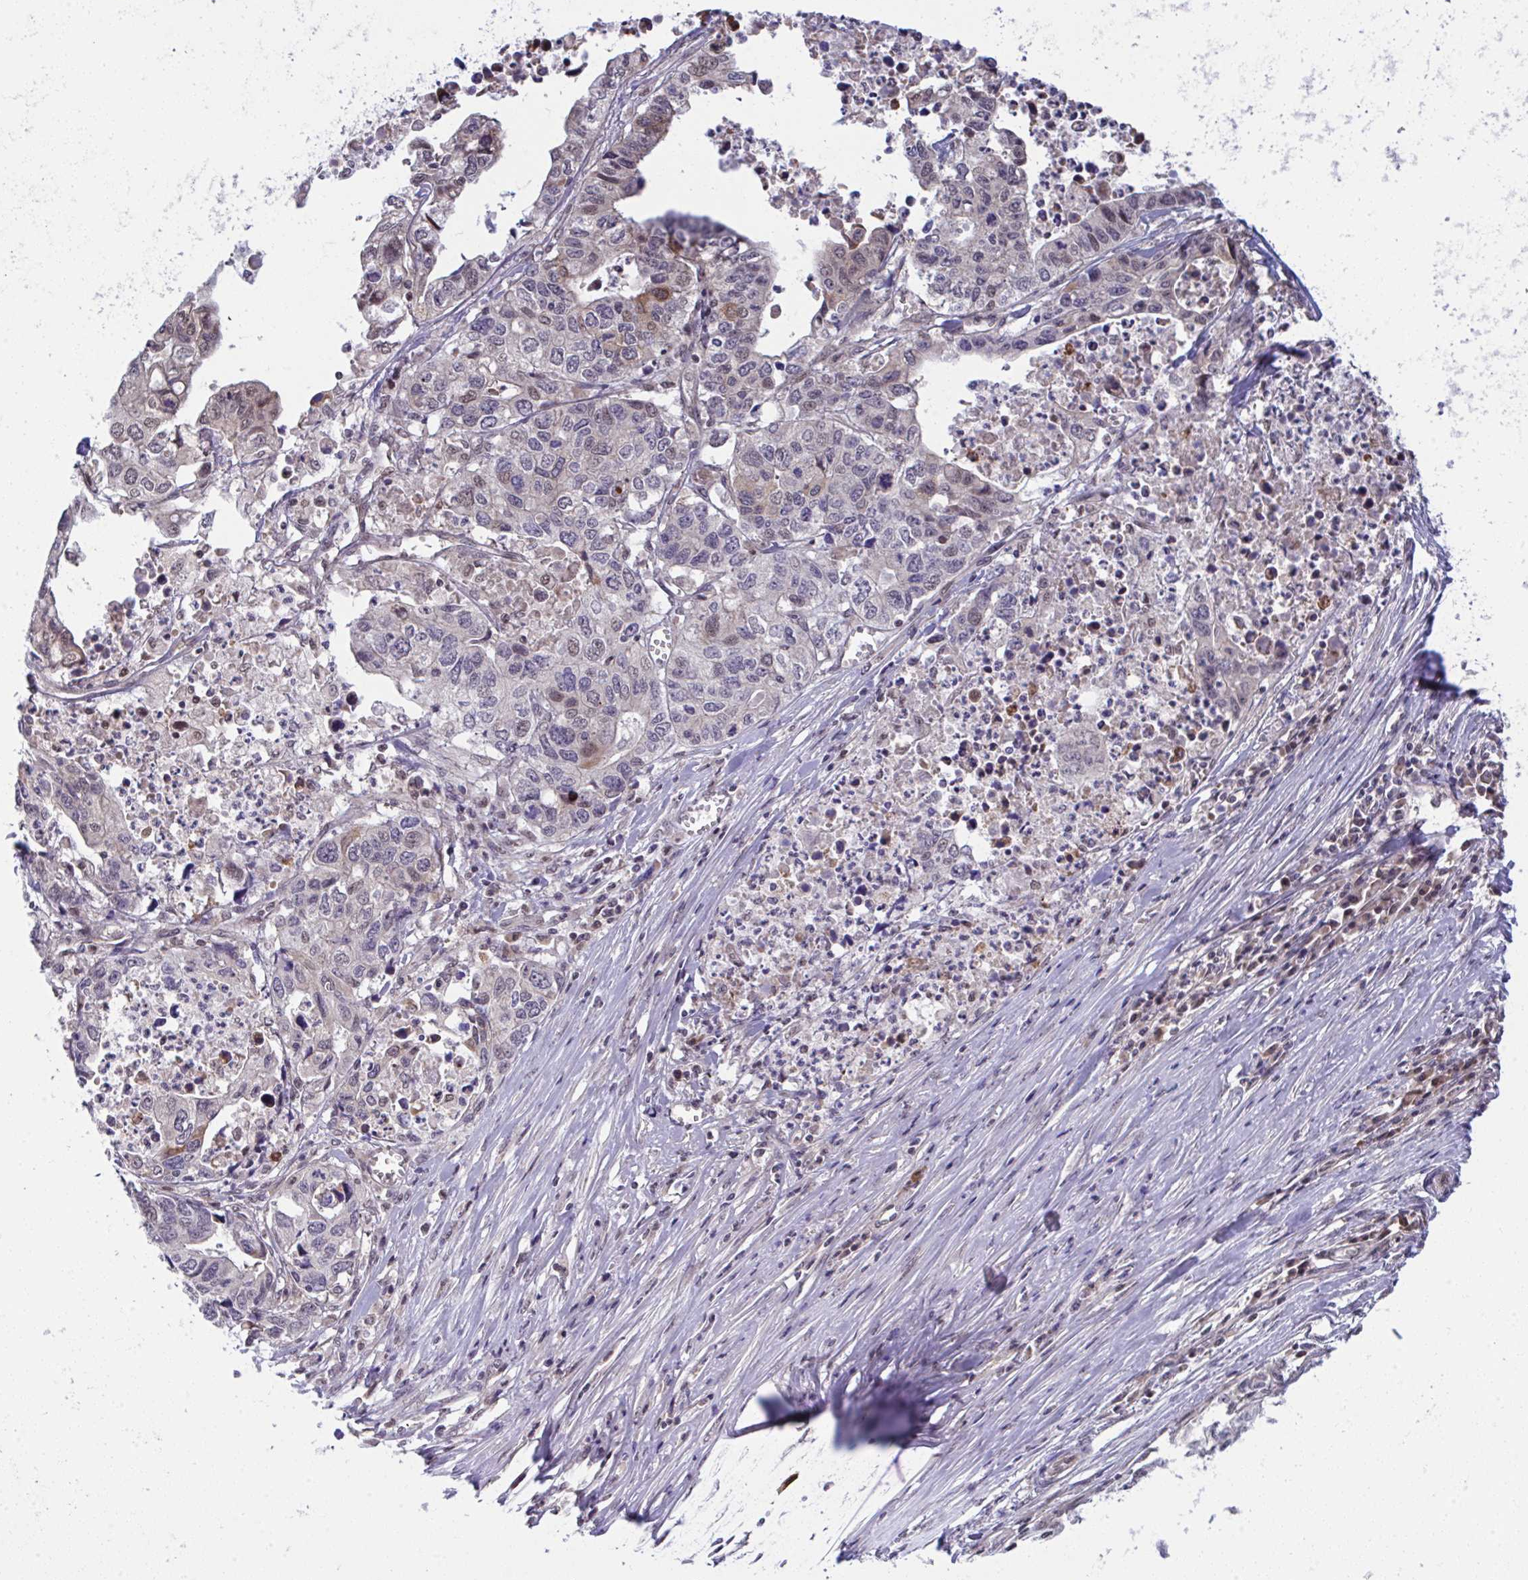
{"staining": {"intensity": "moderate", "quantity": "25%-75%", "location": "cytoplasmic/membranous"}, "tissue": "stomach cancer", "cell_type": "Tumor cells", "image_type": "cancer", "snomed": [{"axis": "morphology", "description": "Adenocarcinoma, NOS"}, {"axis": "topography", "description": "Stomach, upper"}], "caption": "Immunohistochemistry micrograph of neoplastic tissue: human stomach adenocarcinoma stained using IHC displays medium levels of moderate protein expression localized specifically in the cytoplasmic/membranous of tumor cells, appearing as a cytoplasmic/membranous brown color.", "gene": "C9orf64", "patient": {"sex": "female", "age": 67}}